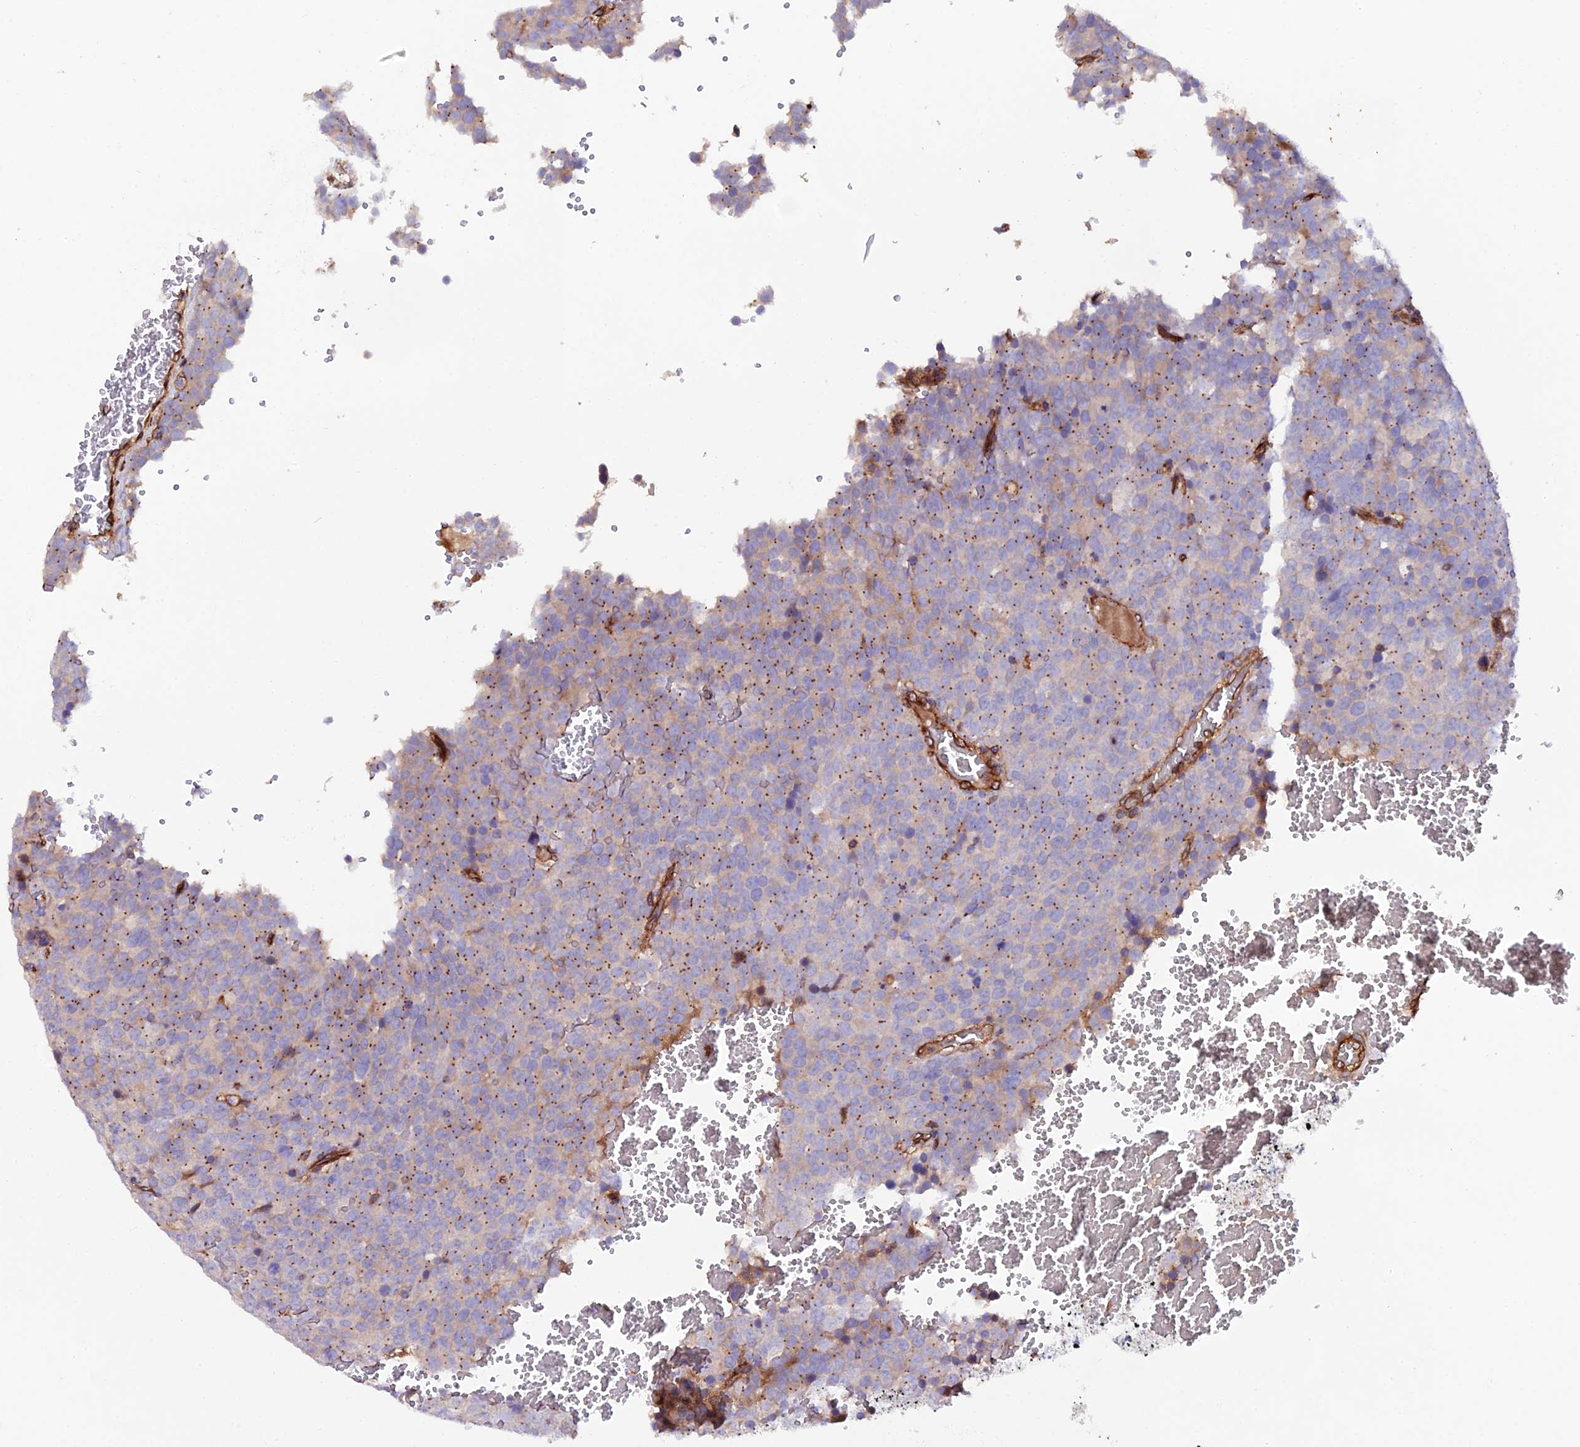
{"staining": {"intensity": "weak", "quantity": "<25%", "location": "cytoplasmic/membranous"}, "tissue": "testis cancer", "cell_type": "Tumor cells", "image_type": "cancer", "snomed": [{"axis": "morphology", "description": "Seminoma, NOS"}, {"axis": "topography", "description": "Testis"}], "caption": "There is no significant expression in tumor cells of testis cancer (seminoma).", "gene": "TRPV2", "patient": {"sex": "male", "age": 71}}